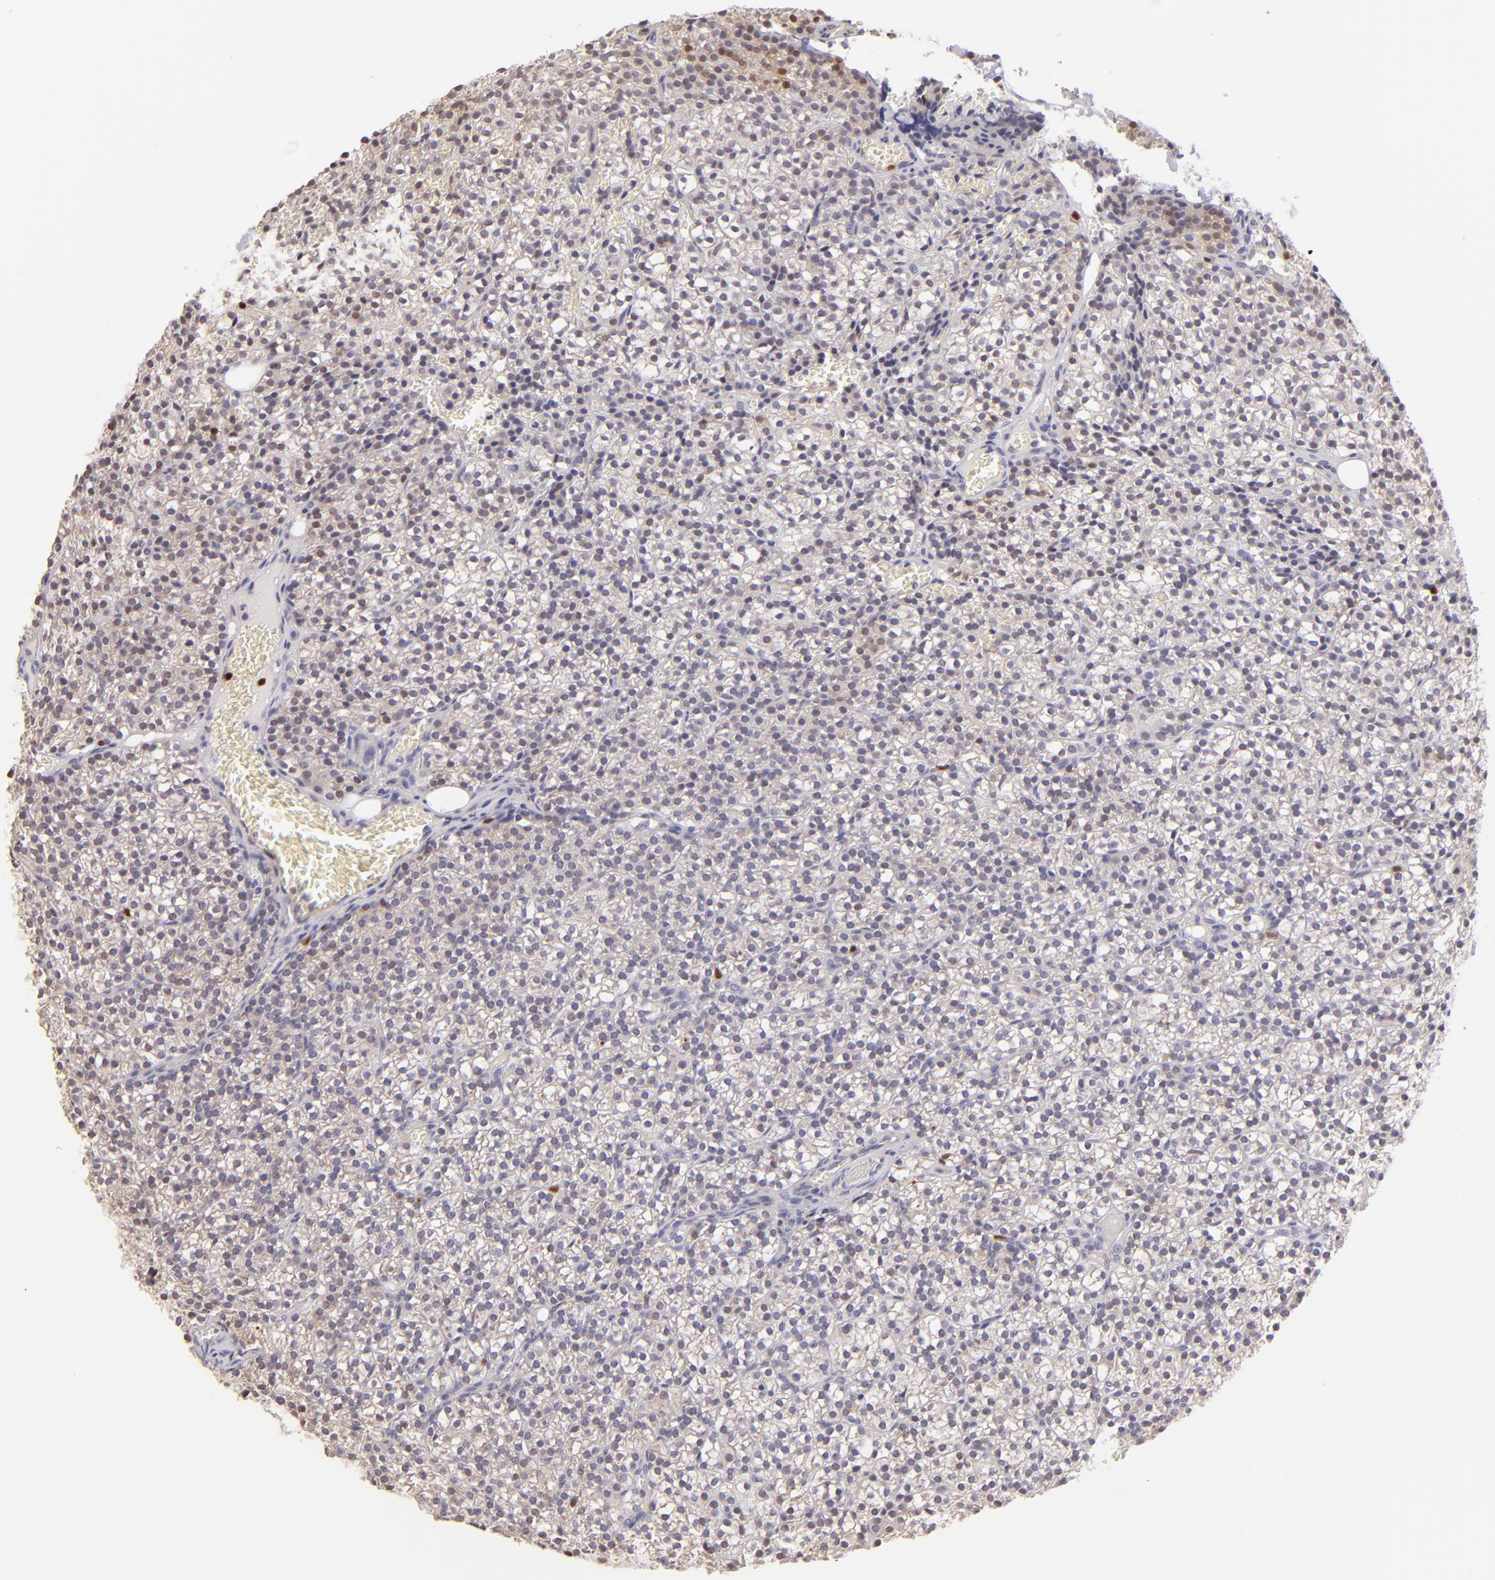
{"staining": {"intensity": "weak", "quantity": "25%-75%", "location": "cytoplasmic/membranous"}, "tissue": "parathyroid gland", "cell_type": "Glandular cells", "image_type": "normal", "snomed": [{"axis": "morphology", "description": "Normal tissue, NOS"}, {"axis": "topography", "description": "Parathyroid gland"}], "caption": "Weak cytoplasmic/membranous expression is identified in approximately 25%-75% of glandular cells in unremarkable parathyroid gland. (Brightfield microscopy of DAB IHC at high magnification).", "gene": "ZAP70", "patient": {"sex": "female", "age": 17}}